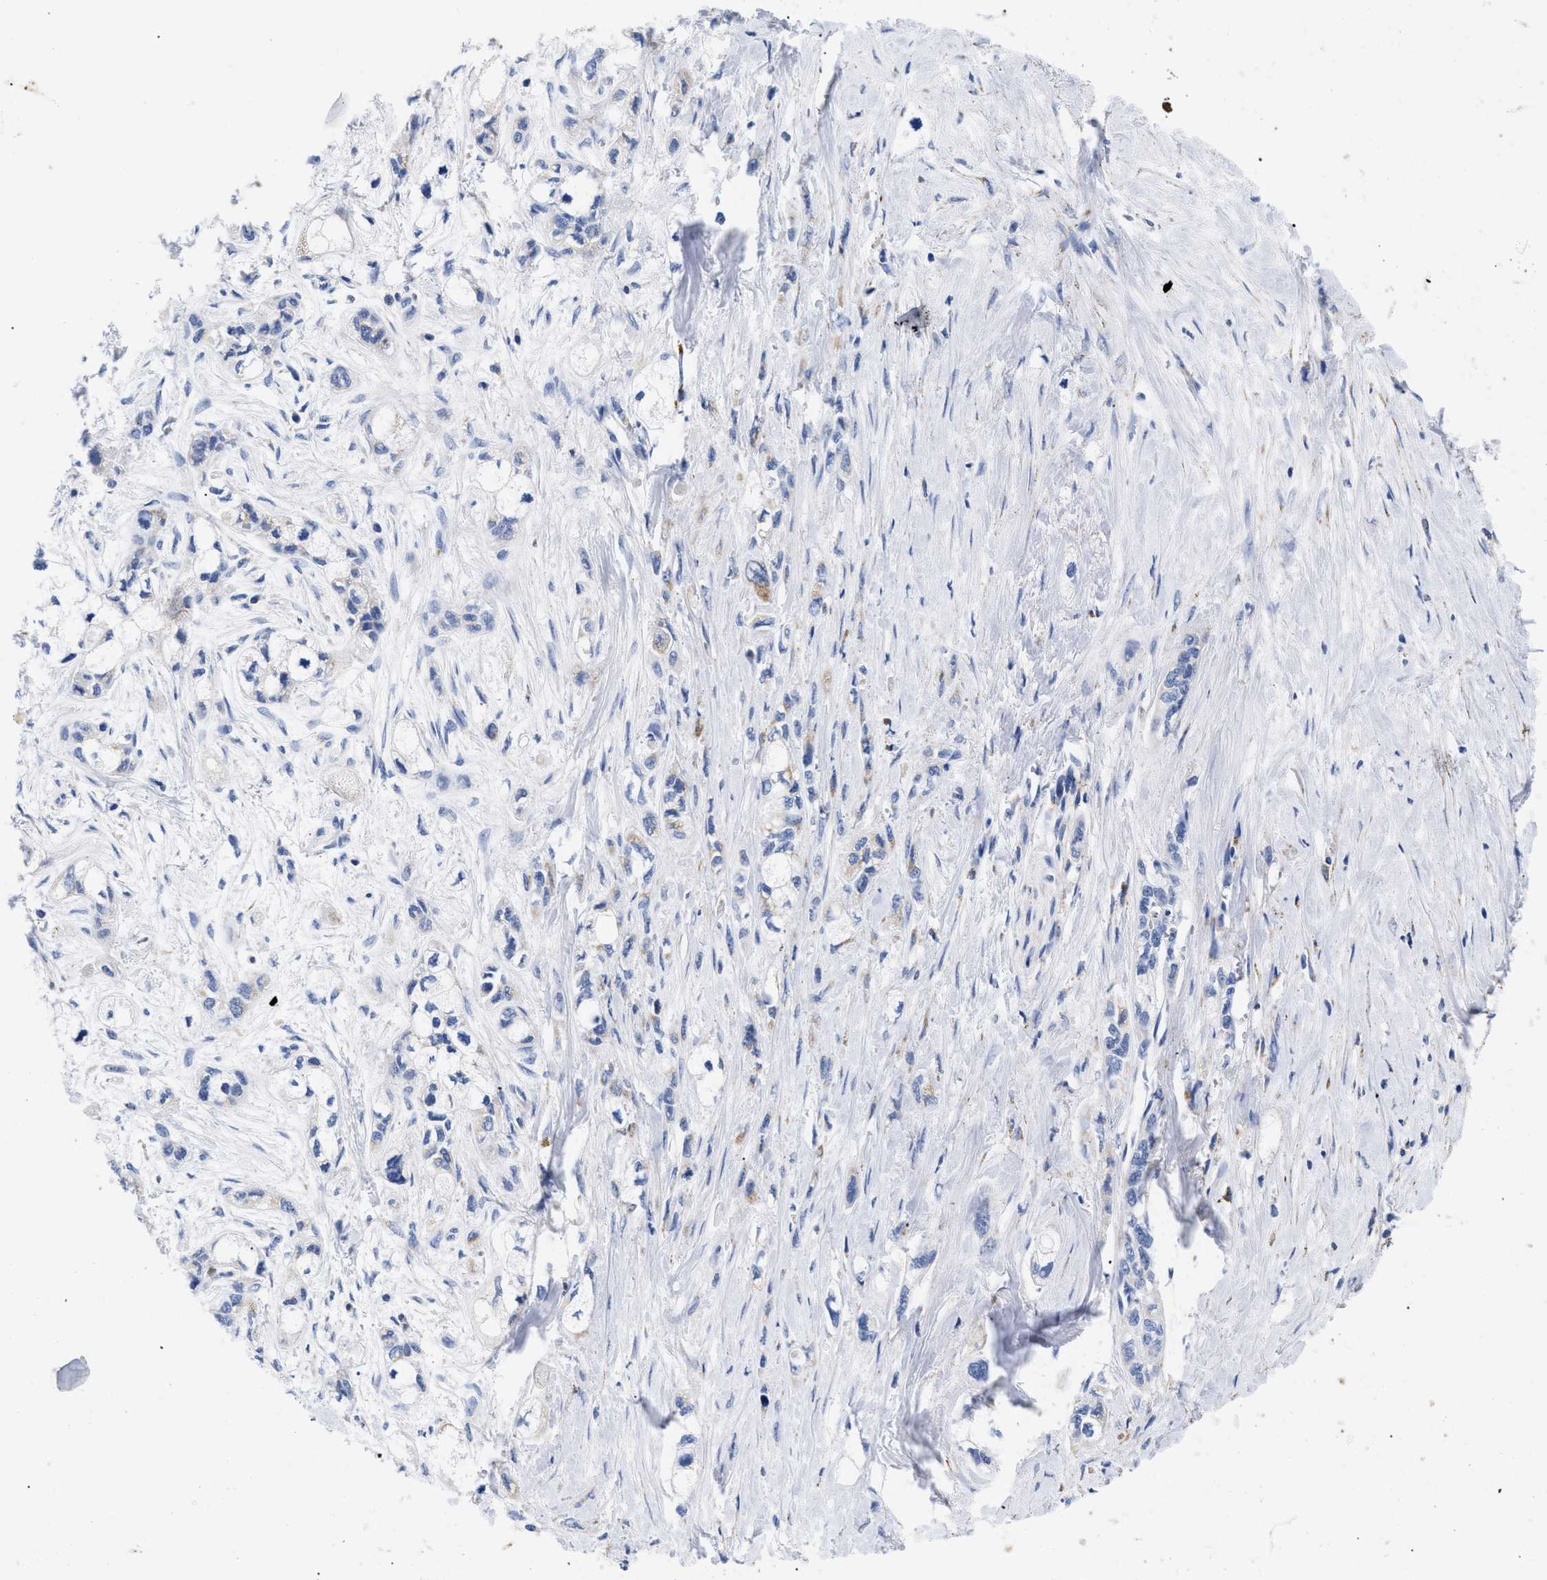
{"staining": {"intensity": "negative", "quantity": "none", "location": "none"}, "tissue": "pancreatic cancer", "cell_type": "Tumor cells", "image_type": "cancer", "snomed": [{"axis": "morphology", "description": "Adenocarcinoma, NOS"}, {"axis": "topography", "description": "Pancreas"}], "caption": "Immunohistochemical staining of pancreatic cancer (adenocarcinoma) demonstrates no significant staining in tumor cells.", "gene": "GPR149", "patient": {"sex": "male", "age": 74}}